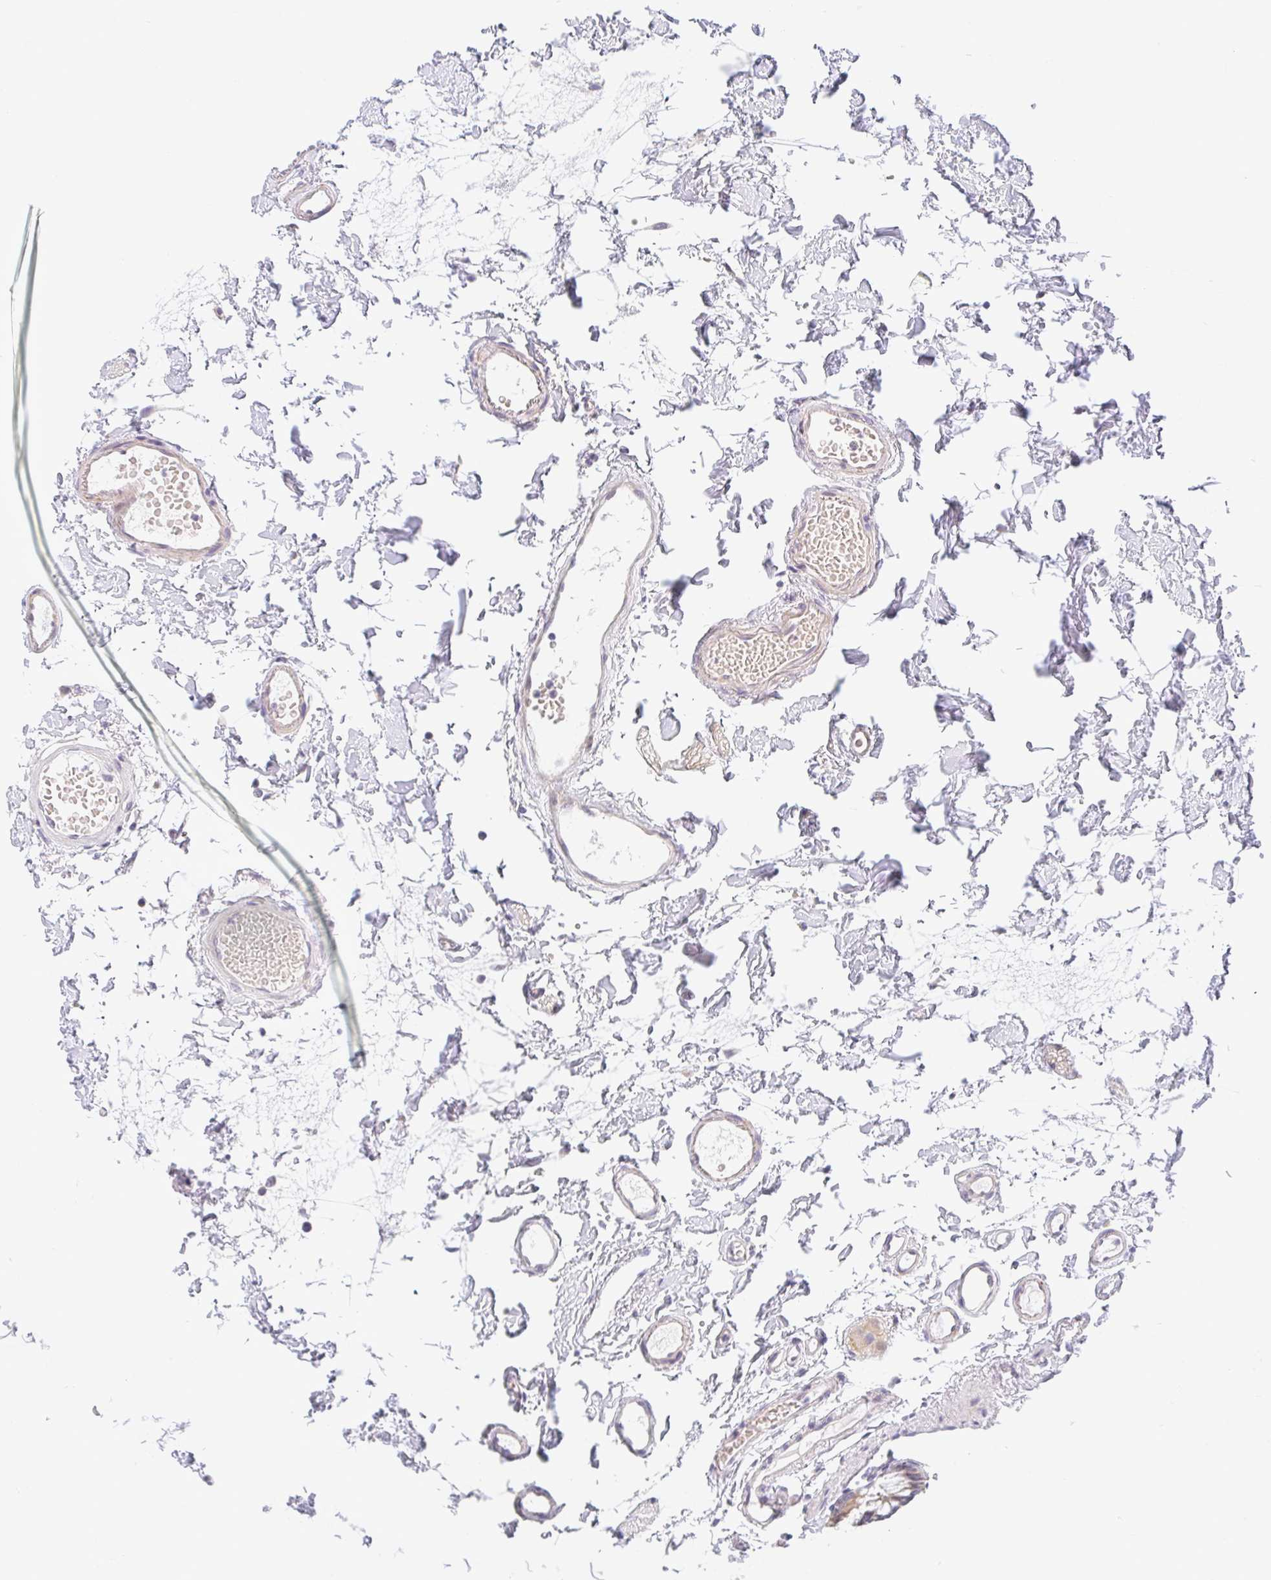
{"staining": {"intensity": "negative", "quantity": "none", "location": "none"}, "tissue": "colon", "cell_type": "Endothelial cells", "image_type": "normal", "snomed": [{"axis": "morphology", "description": "Normal tissue, NOS"}, {"axis": "topography", "description": "Colon"}], "caption": "A photomicrograph of human colon is negative for staining in endothelial cells. (Brightfield microscopy of DAB (3,3'-diaminobenzidine) IHC at high magnification).", "gene": "TMEM86A", "patient": {"sex": "female", "age": 84}}